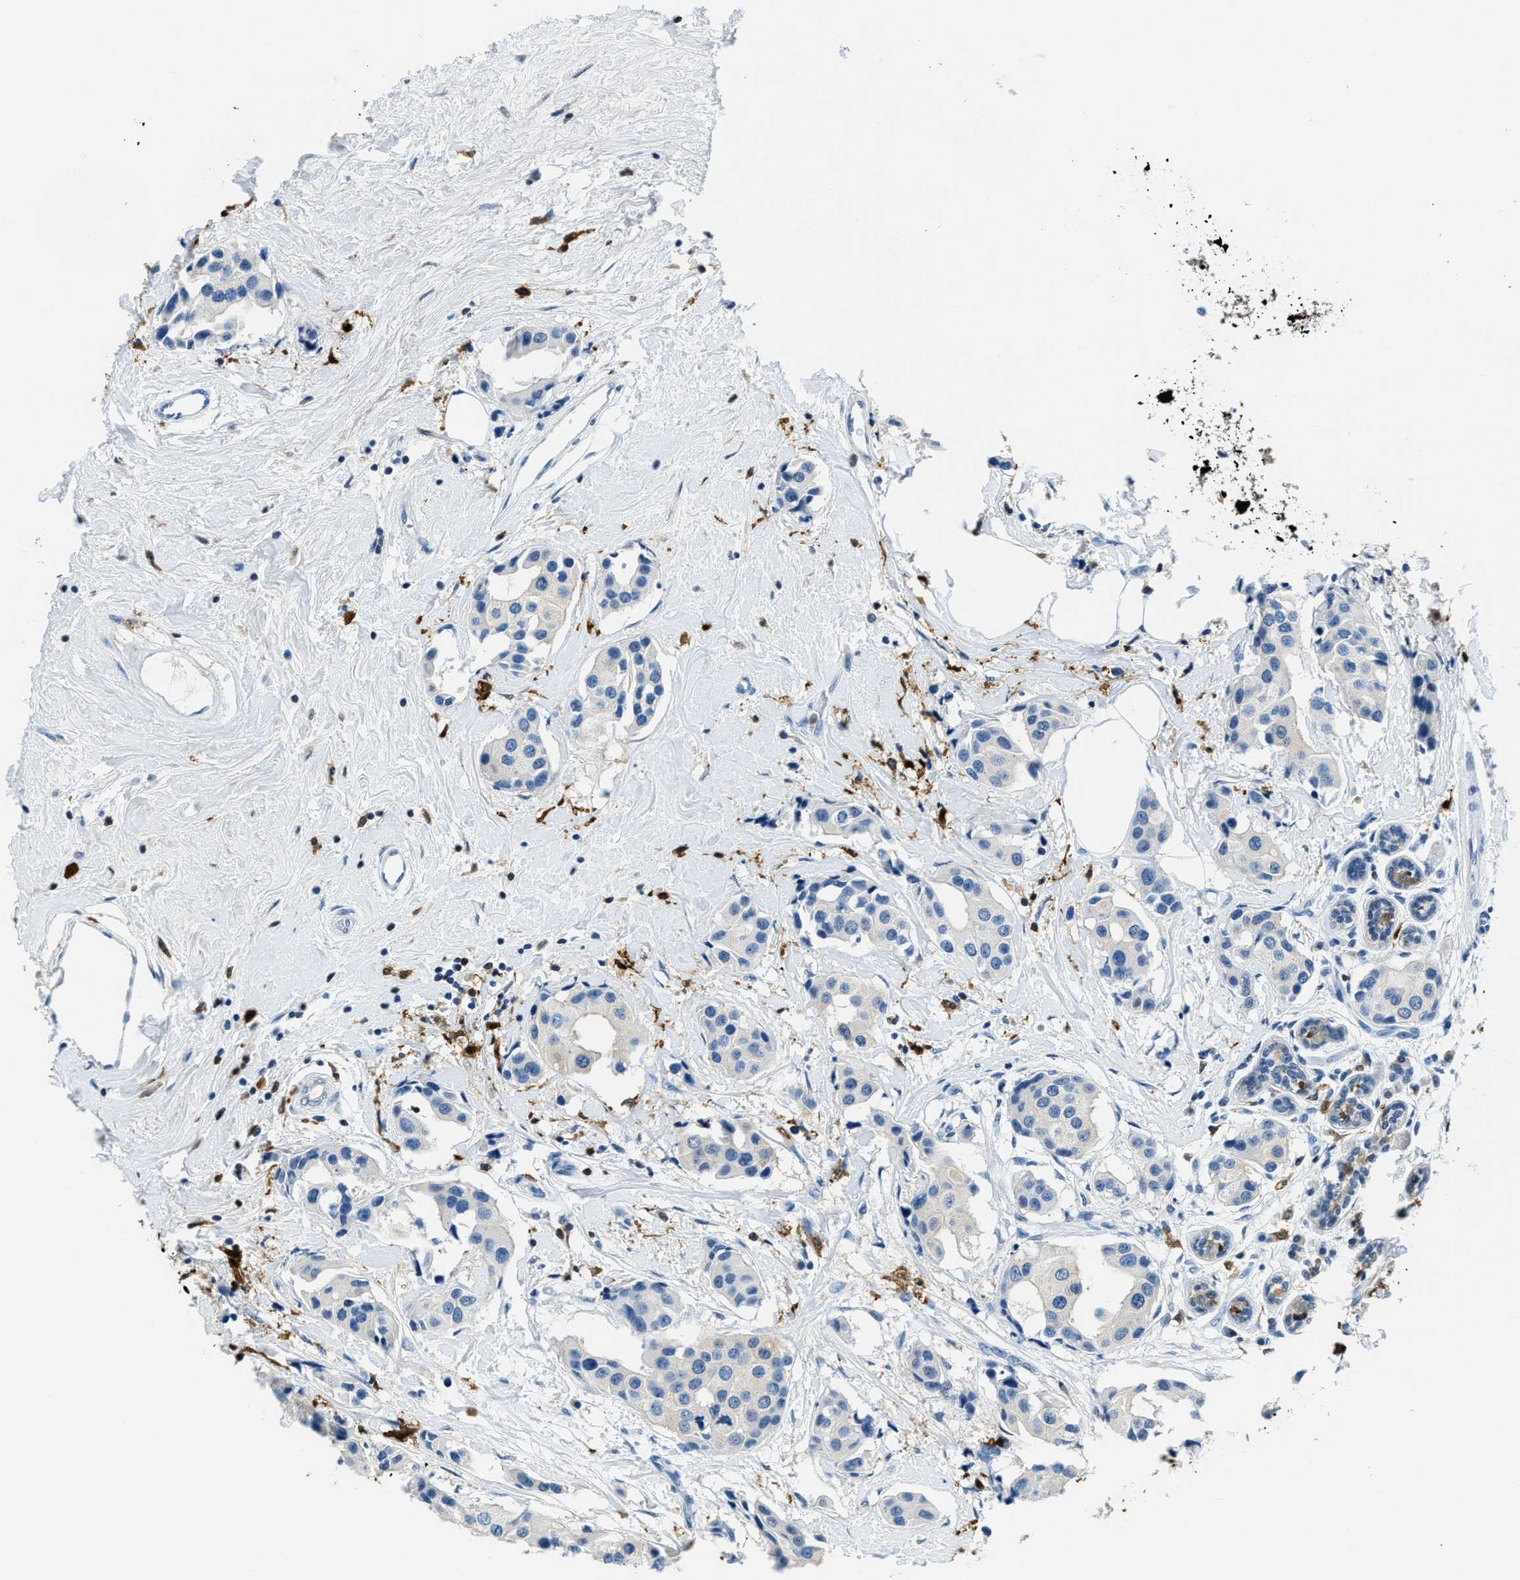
{"staining": {"intensity": "negative", "quantity": "none", "location": "none"}, "tissue": "breast cancer", "cell_type": "Tumor cells", "image_type": "cancer", "snomed": [{"axis": "morphology", "description": "Normal tissue, NOS"}, {"axis": "morphology", "description": "Duct carcinoma"}, {"axis": "topography", "description": "Breast"}], "caption": "Breast invasive ductal carcinoma was stained to show a protein in brown. There is no significant expression in tumor cells.", "gene": "CAPG", "patient": {"sex": "female", "age": 39}}